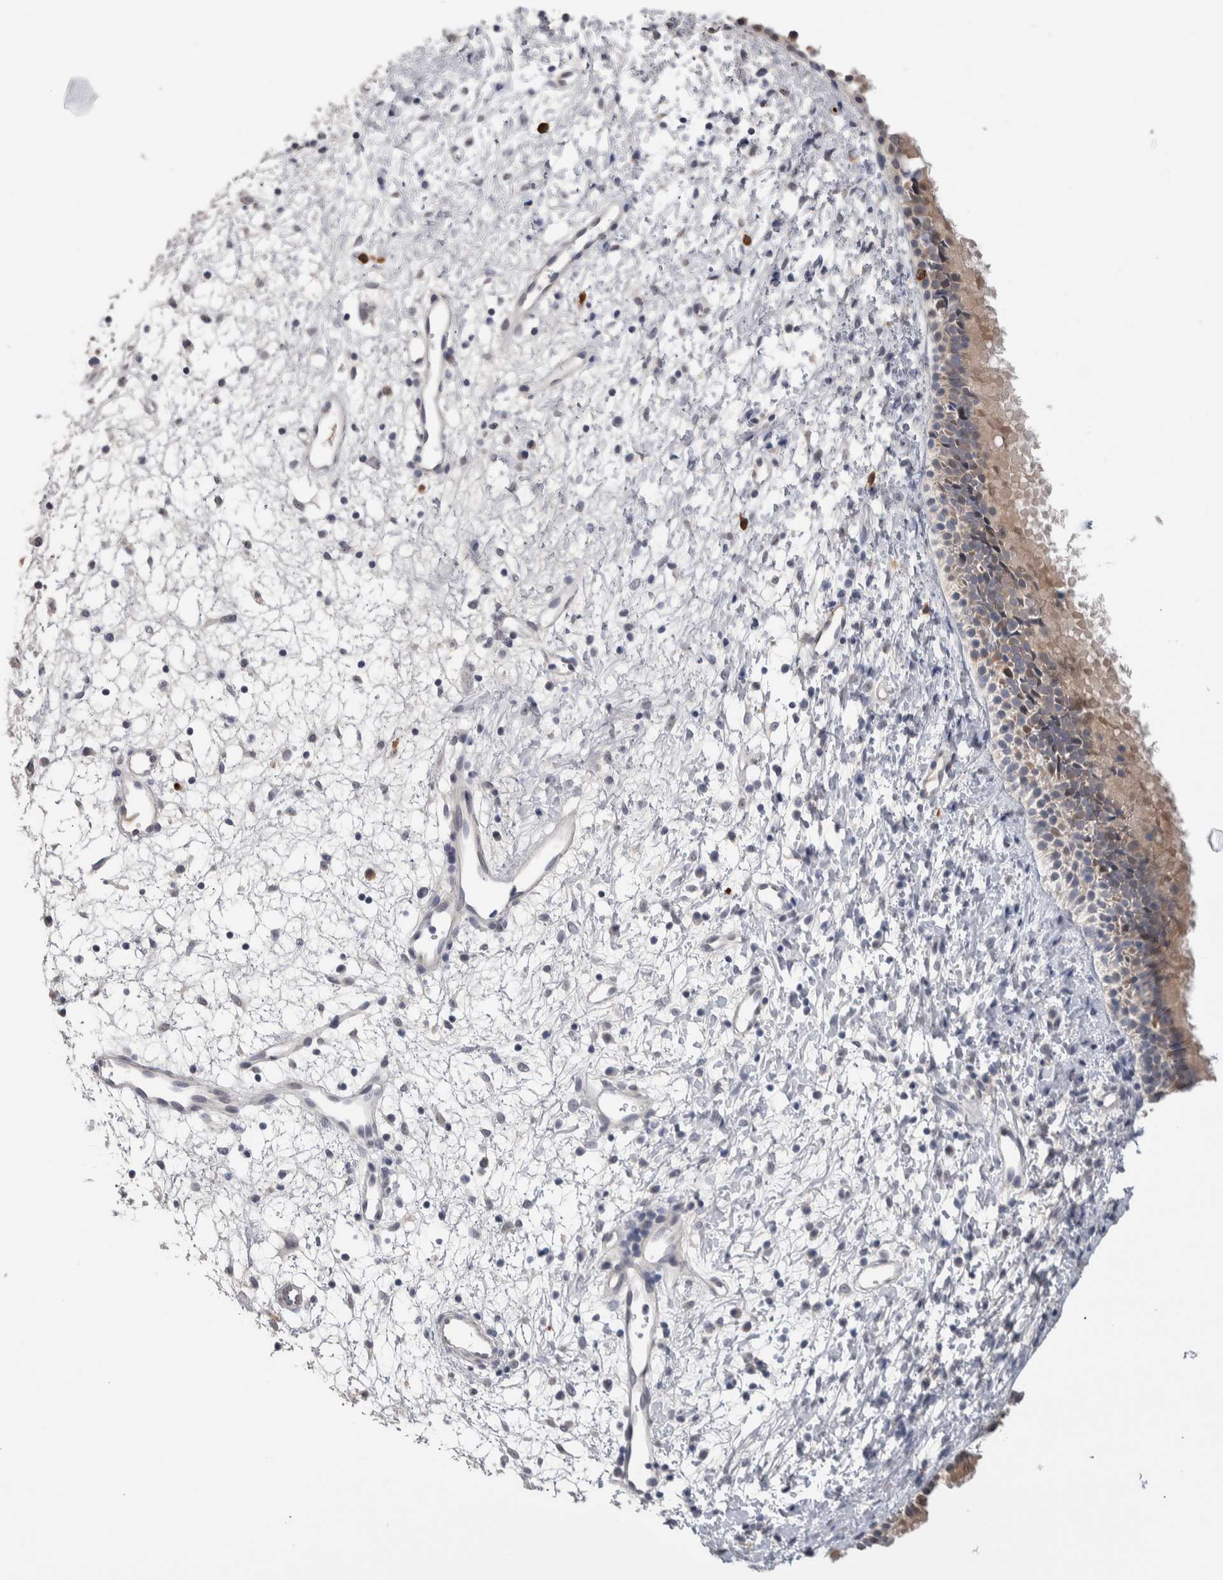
{"staining": {"intensity": "weak", "quantity": "<25%", "location": "cytoplasmic/membranous"}, "tissue": "nasopharynx", "cell_type": "Respiratory epithelial cells", "image_type": "normal", "snomed": [{"axis": "morphology", "description": "Normal tissue, NOS"}, {"axis": "topography", "description": "Nasopharynx"}], "caption": "A photomicrograph of nasopharynx stained for a protein reveals no brown staining in respiratory epithelial cells. (Immunohistochemistry (ihc), brightfield microscopy, high magnification).", "gene": "TMEM102", "patient": {"sex": "male", "age": 22}}